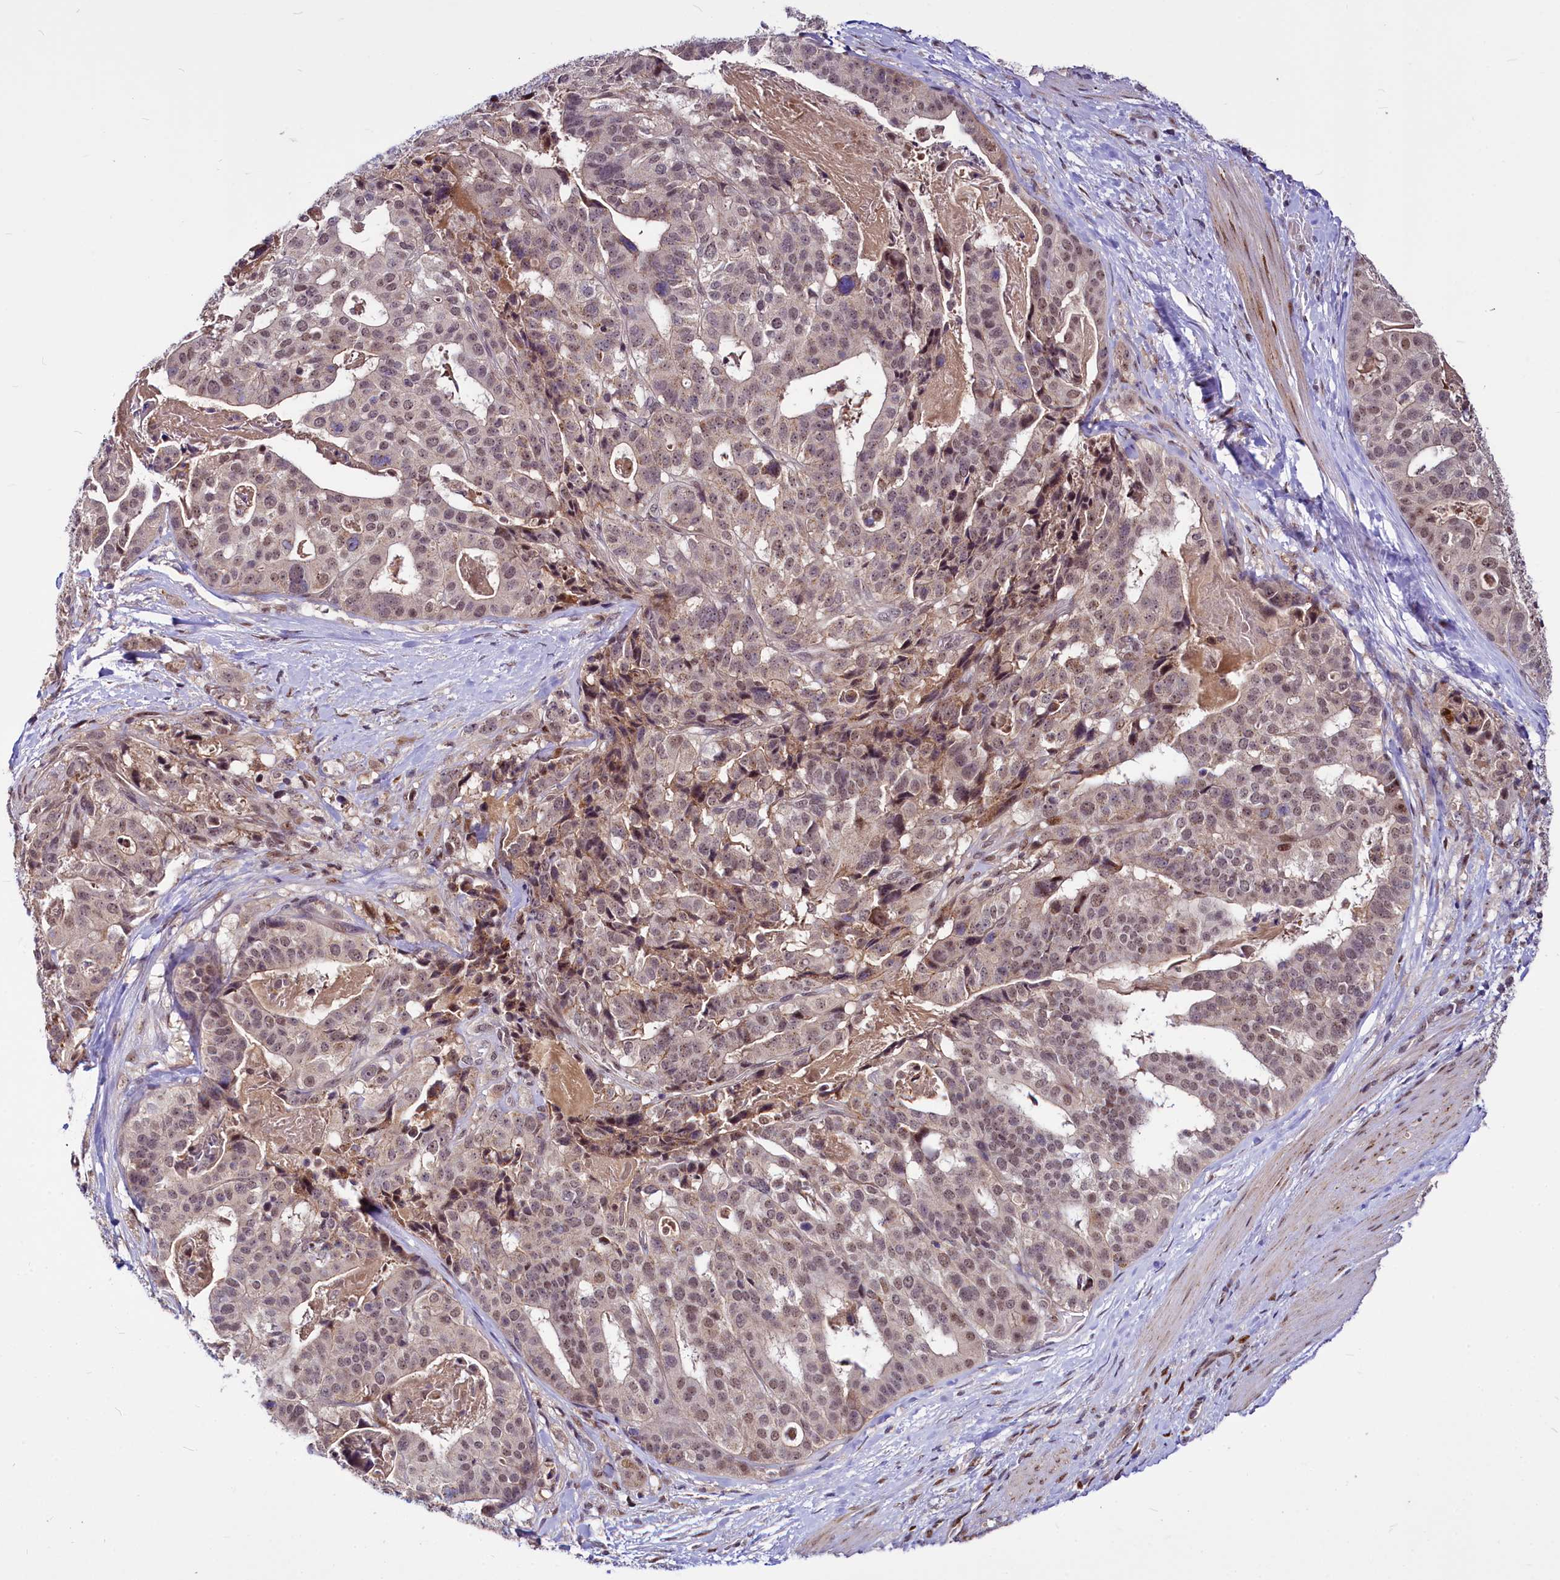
{"staining": {"intensity": "weak", "quantity": ">75%", "location": "nuclear"}, "tissue": "stomach cancer", "cell_type": "Tumor cells", "image_type": "cancer", "snomed": [{"axis": "morphology", "description": "Adenocarcinoma, NOS"}, {"axis": "topography", "description": "Stomach"}], "caption": "Stomach cancer (adenocarcinoma) was stained to show a protein in brown. There is low levels of weak nuclear positivity in approximately >75% of tumor cells.", "gene": "MAML2", "patient": {"sex": "male", "age": 48}}